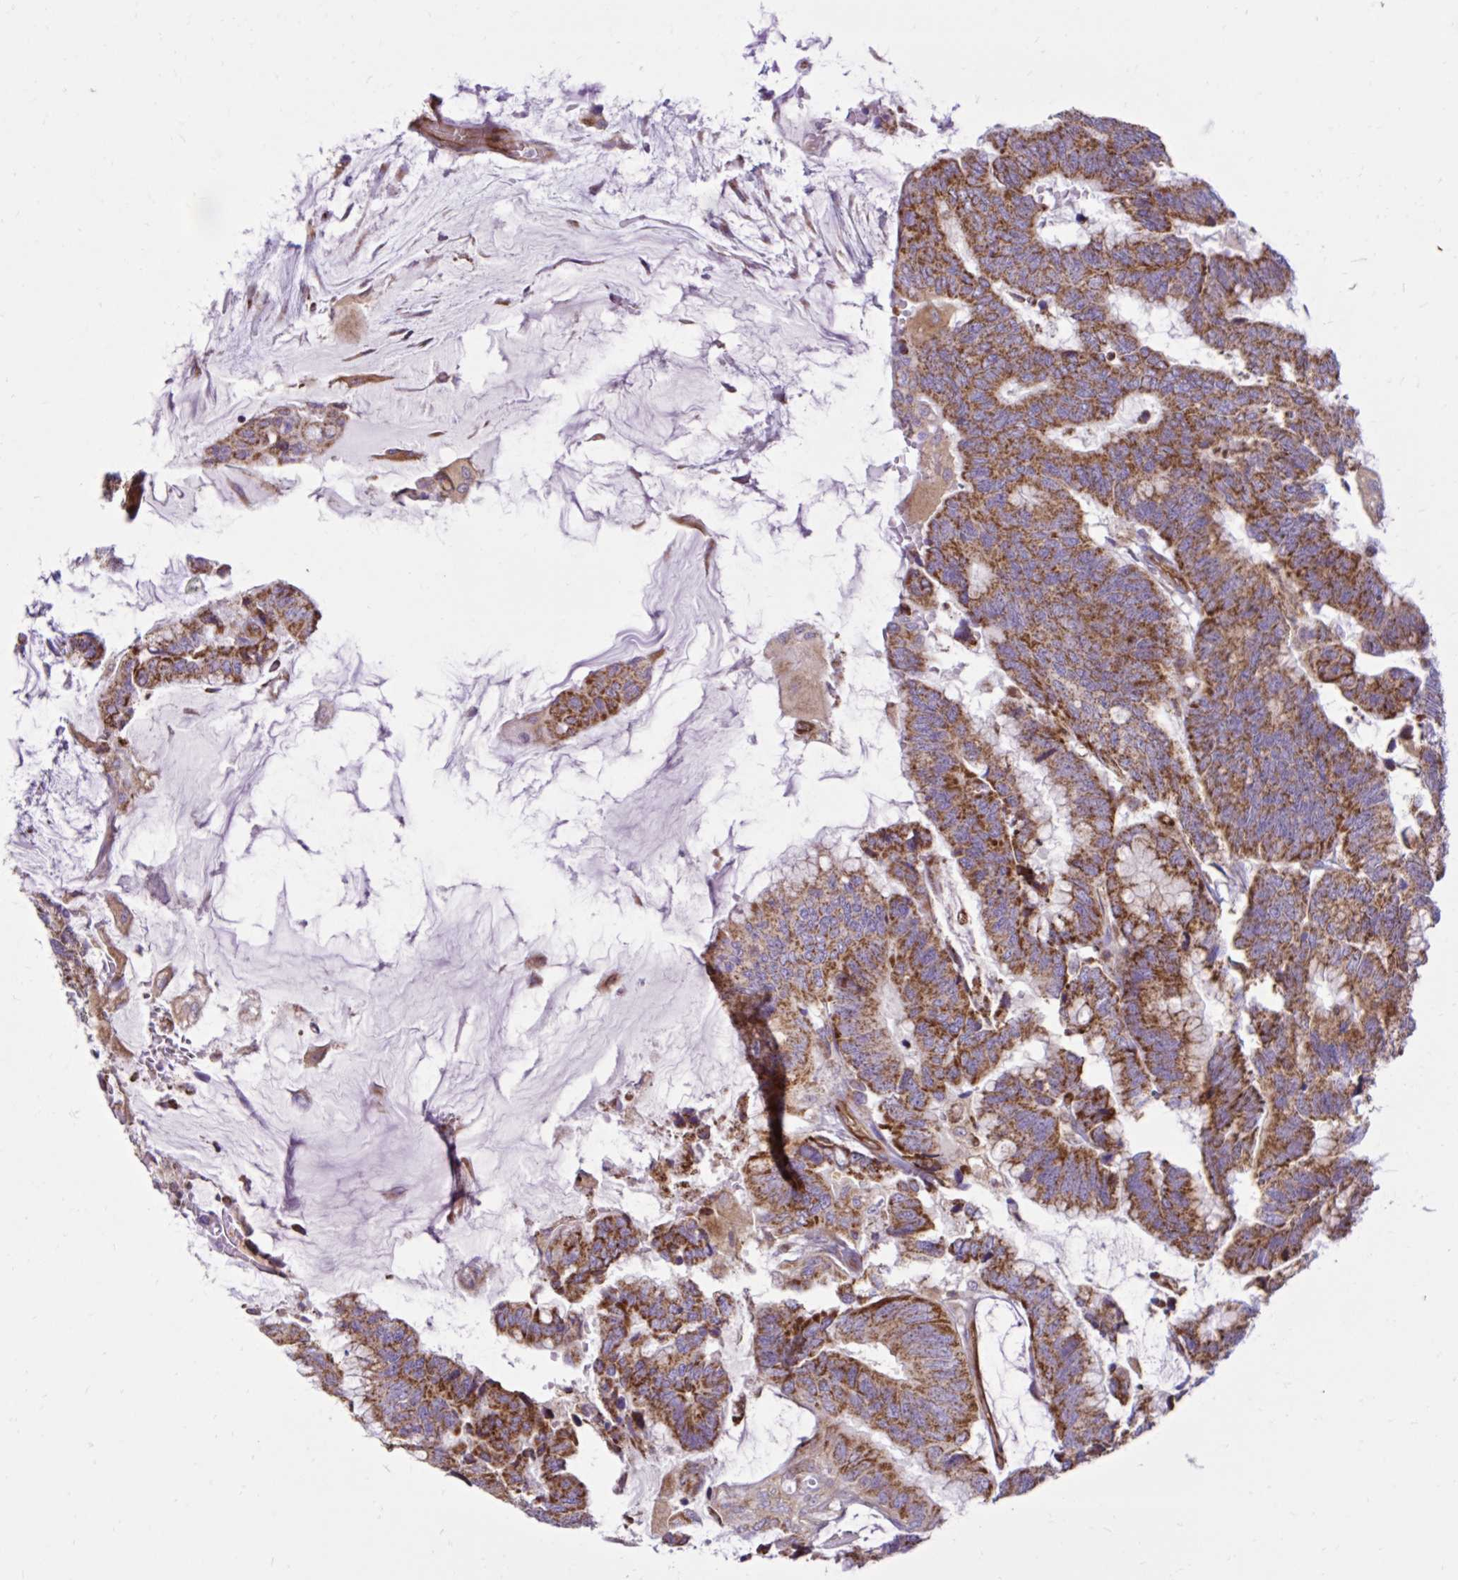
{"staining": {"intensity": "strong", "quantity": ">75%", "location": "cytoplasmic/membranous"}, "tissue": "colorectal cancer", "cell_type": "Tumor cells", "image_type": "cancer", "snomed": [{"axis": "morphology", "description": "Adenocarcinoma, NOS"}, {"axis": "topography", "description": "Rectum"}], "caption": "Immunohistochemistry (IHC) histopathology image of neoplastic tissue: human colorectal adenocarcinoma stained using immunohistochemistry shows high levels of strong protein expression localized specifically in the cytoplasmic/membranous of tumor cells, appearing as a cytoplasmic/membranous brown color.", "gene": "LIMS1", "patient": {"sex": "female", "age": 59}}